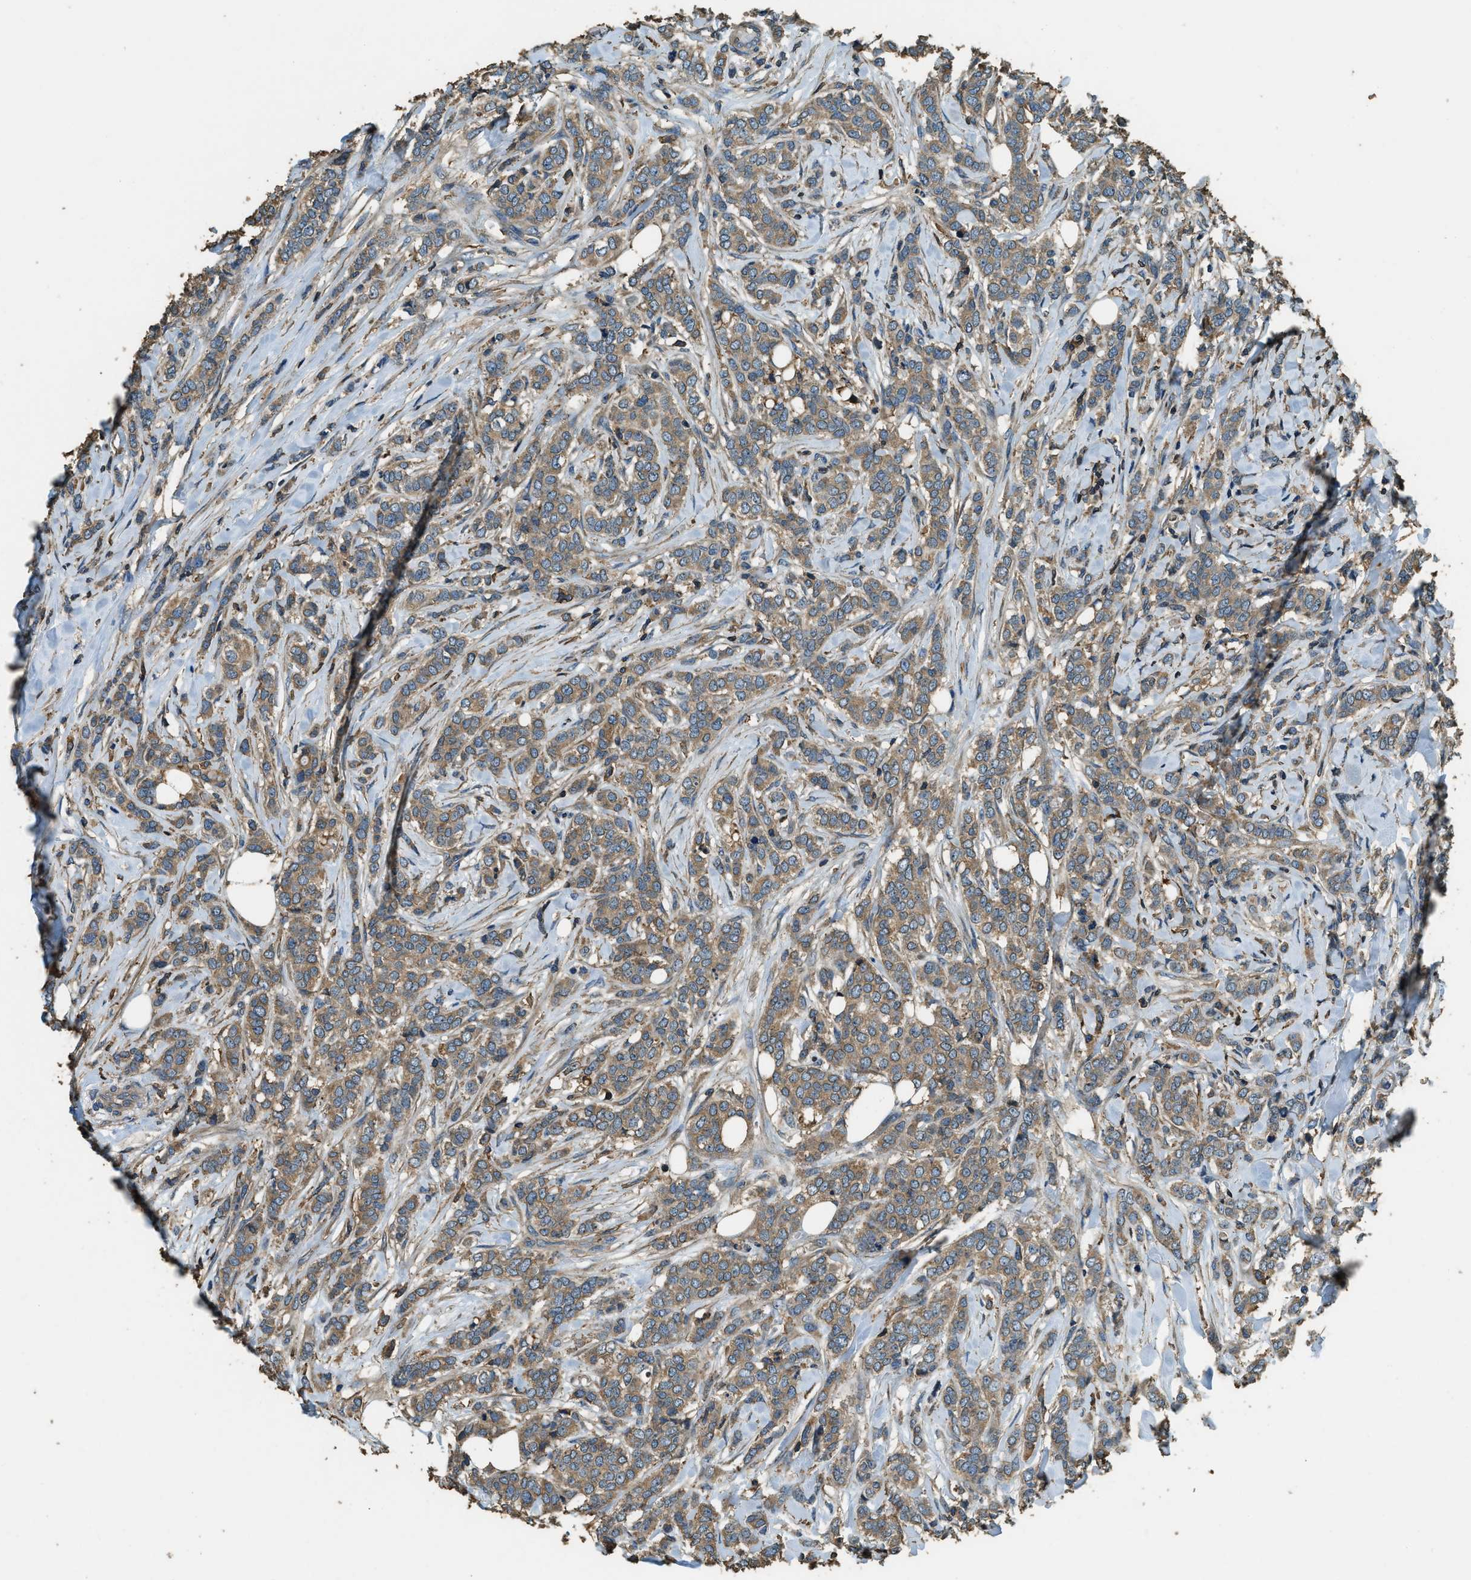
{"staining": {"intensity": "moderate", "quantity": ">75%", "location": "cytoplasmic/membranous"}, "tissue": "breast cancer", "cell_type": "Tumor cells", "image_type": "cancer", "snomed": [{"axis": "morphology", "description": "Lobular carcinoma"}, {"axis": "topography", "description": "Skin"}, {"axis": "topography", "description": "Breast"}], "caption": "This image exhibits immunohistochemistry (IHC) staining of human breast cancer, with medium moderate cytoplasmic/membranous positivity in about >75% of tumor cells.", "gene": "ERGIC1", "patient": {"sex": "female", "age": 46}}